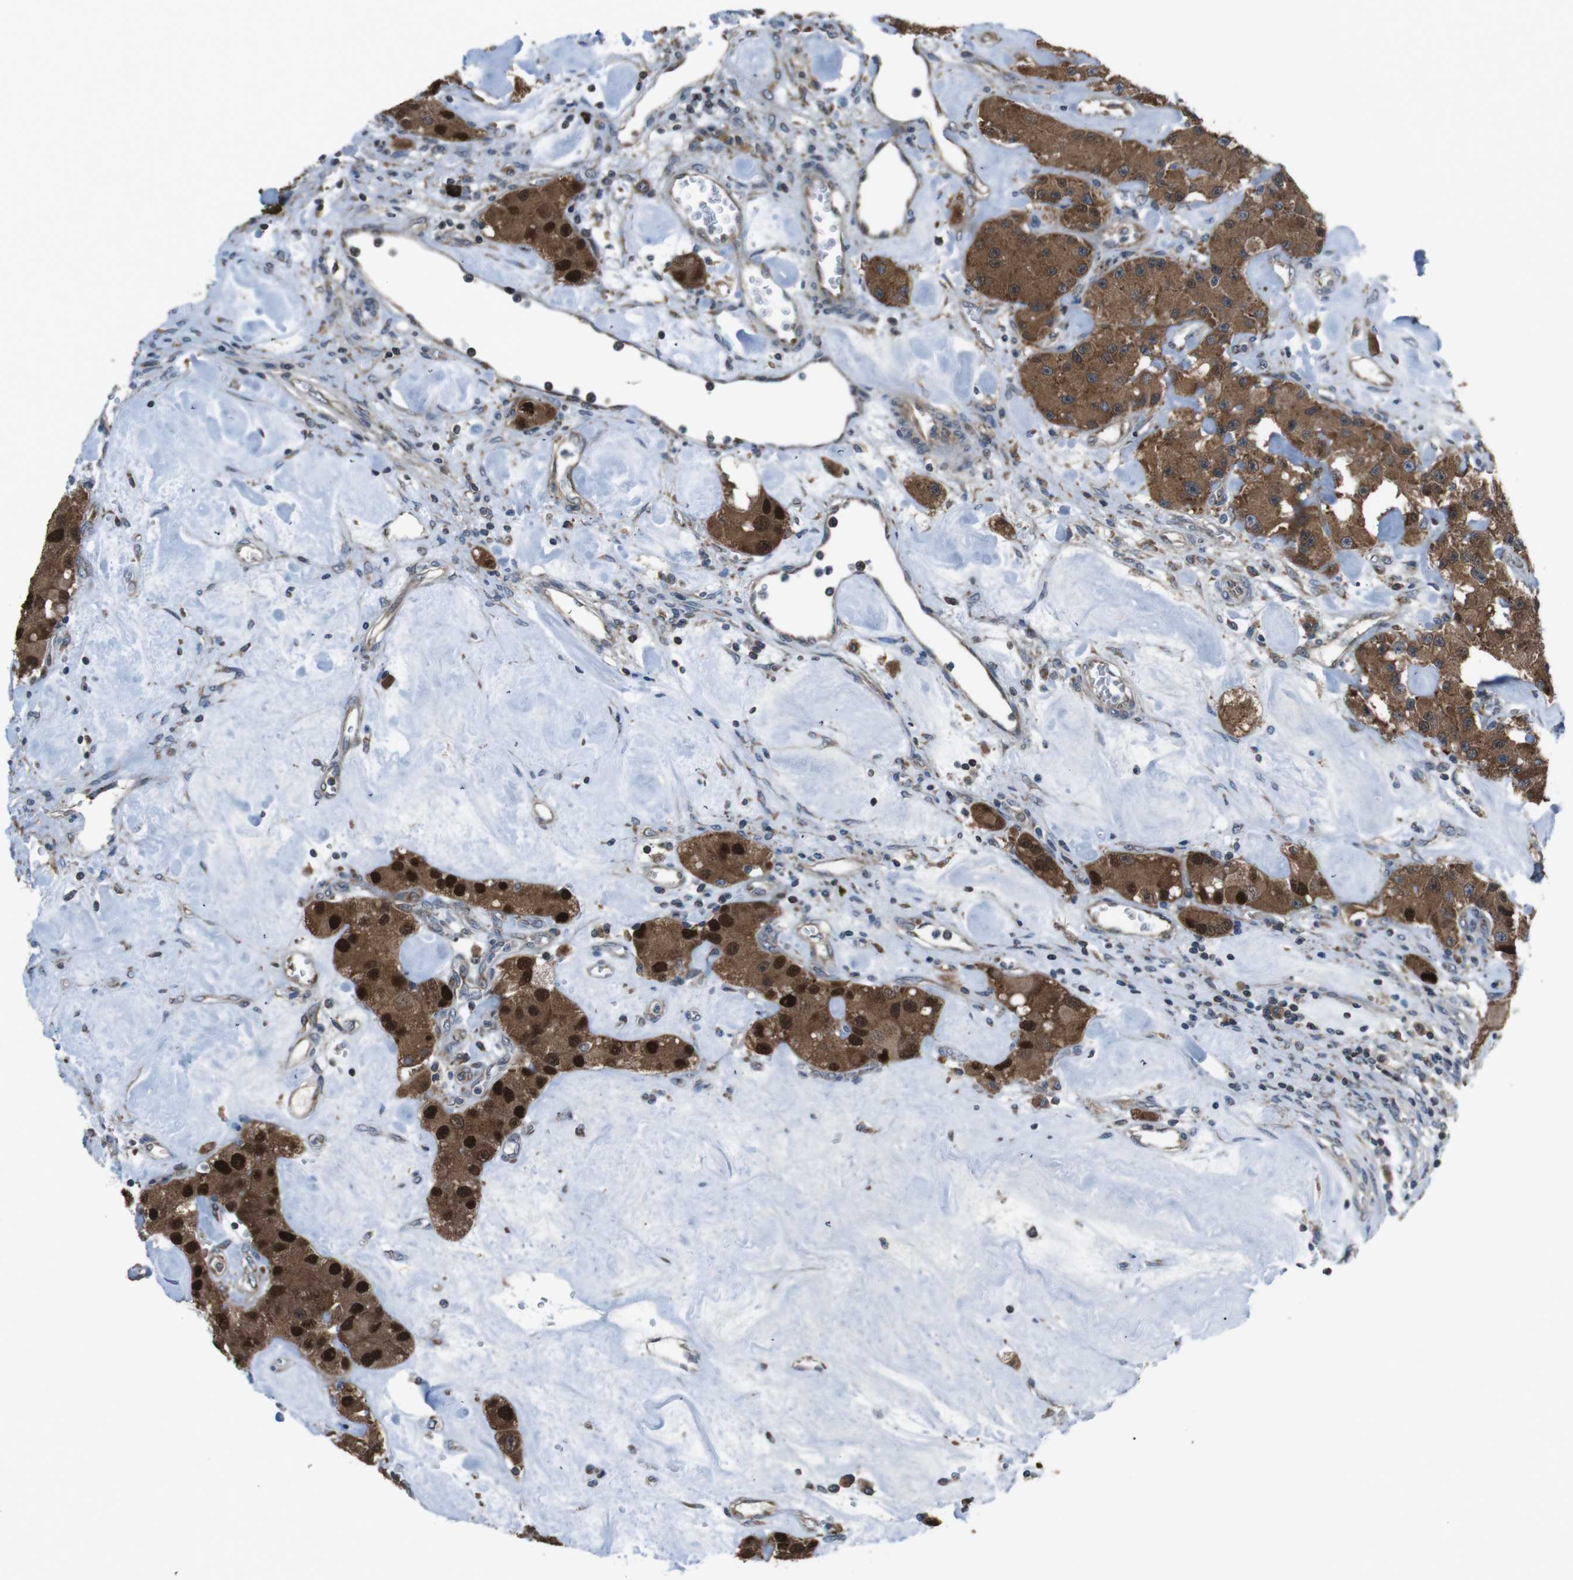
{"staining": {"intensity": "strong", "quantity": ">75%", "location": "cytoplasmic/membranous,nuclear"}, "tissue": "carcinoid", "cell_type": "Tumor cells", "image_type": "cancer", "snomed": [{"axis": "morphology", "description": "Carcinoid, malignant, NOS"}, {"axis": "topography", "description": "Pancreas"}], "caption": "The image demonstrates a brown stain indicating the presence of a protein in the cytoplasmic/membranous and nuclear of tumor cells in carcinoid.", "gene": "SSR3", "patient": {"sex": "male", "age": 41}}